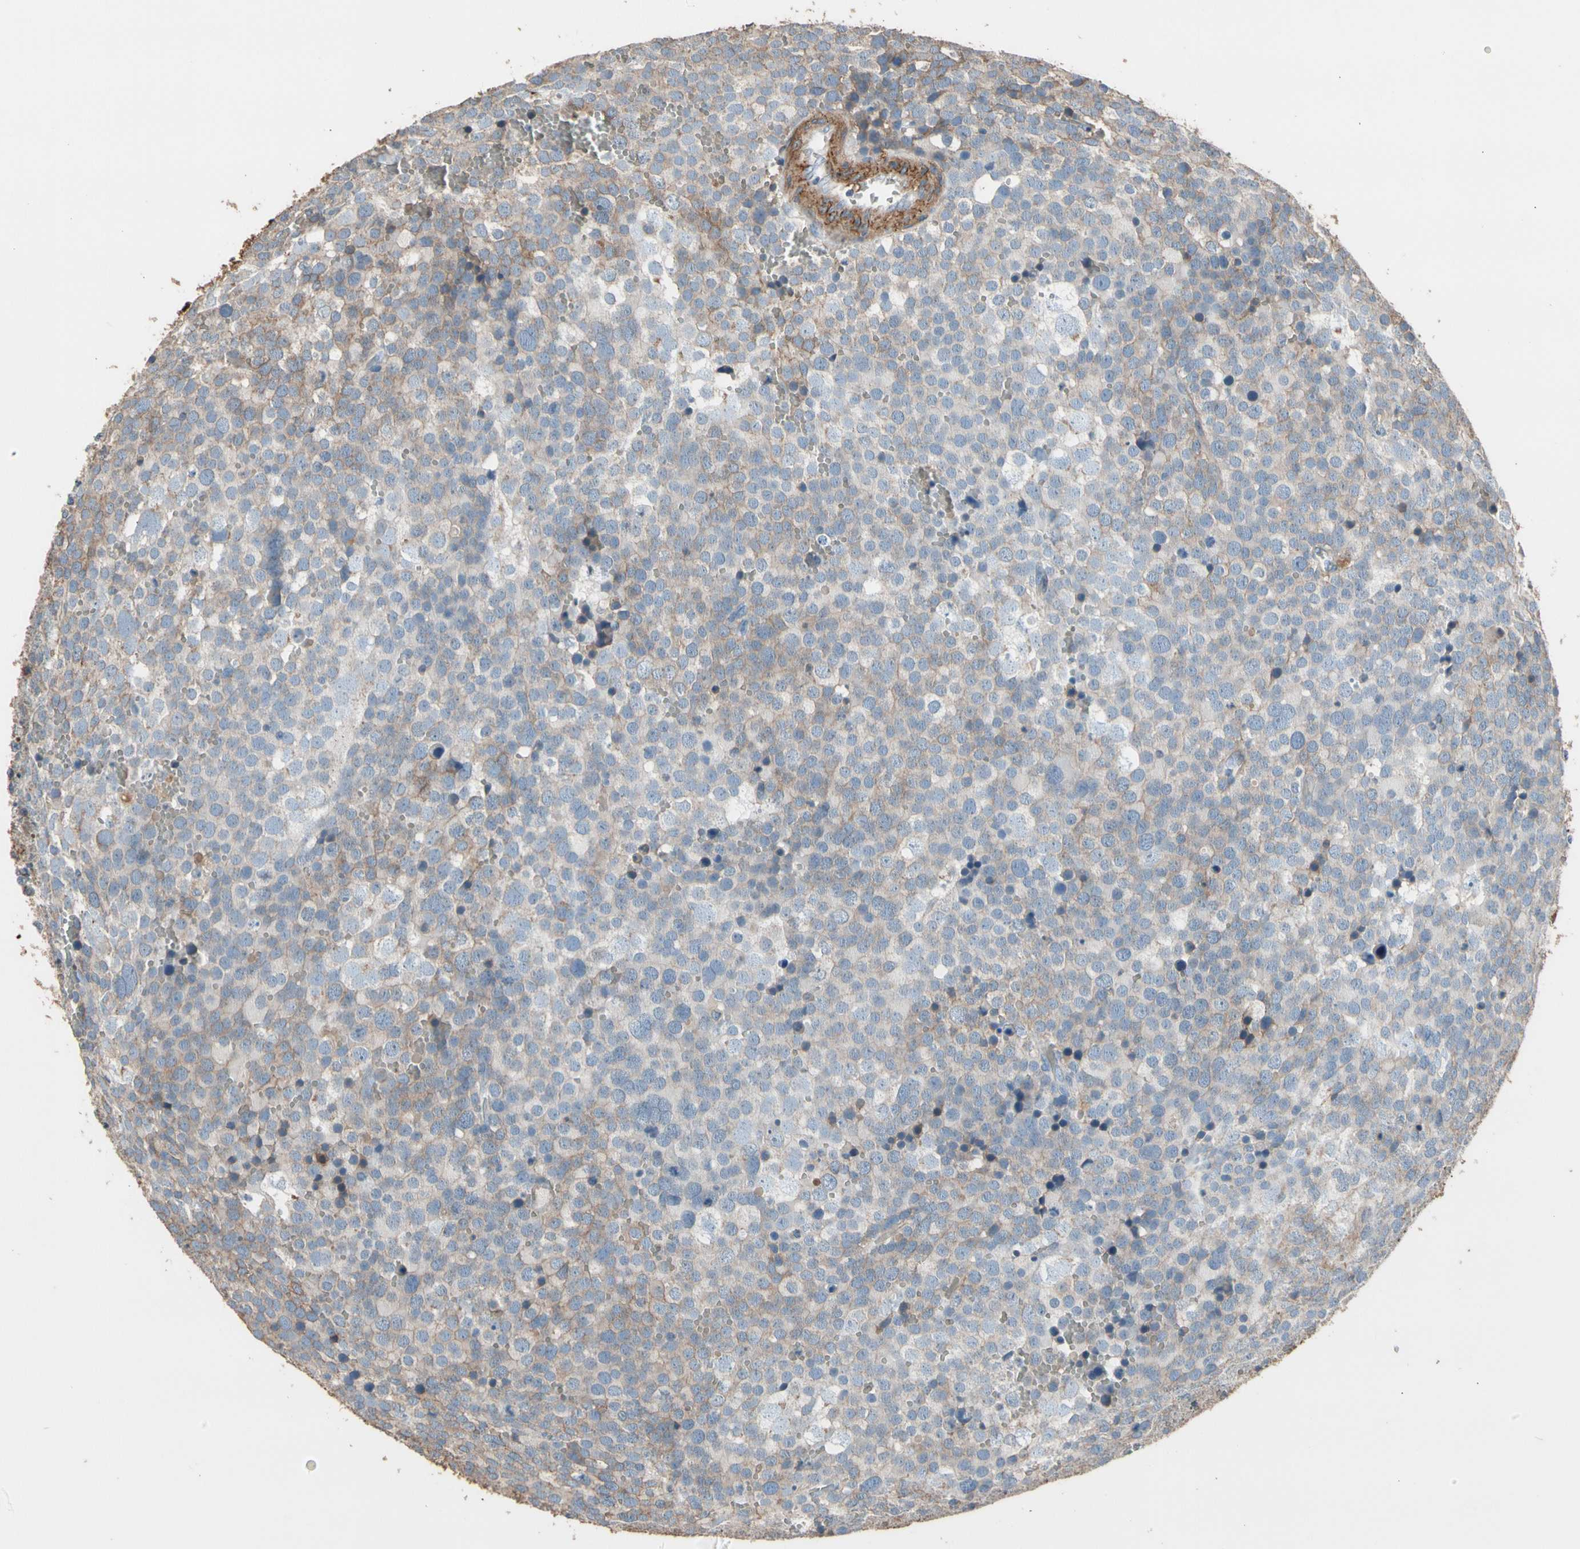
{"staining": {"intensity": "weak", "quantity": ">75%", "location": "cytoplasmic/membranous"}, "tissue": "testis cancer", "cell_type": "Tumor cells", "image_type": "cancer", "snomed": [{"axis": "morphology", "description": "Seminoma, NOS"}, {"axis": "topography", "description": "Testis"}], "caption": "There is low levels of weak cytoplasmic/membranous staining in tumor cells of seminoma (testis), as demonstrated by immunohistochemical staining (brown color).", "gene": "SUSD2", "patient": {"sex": "male", "age": 71}}